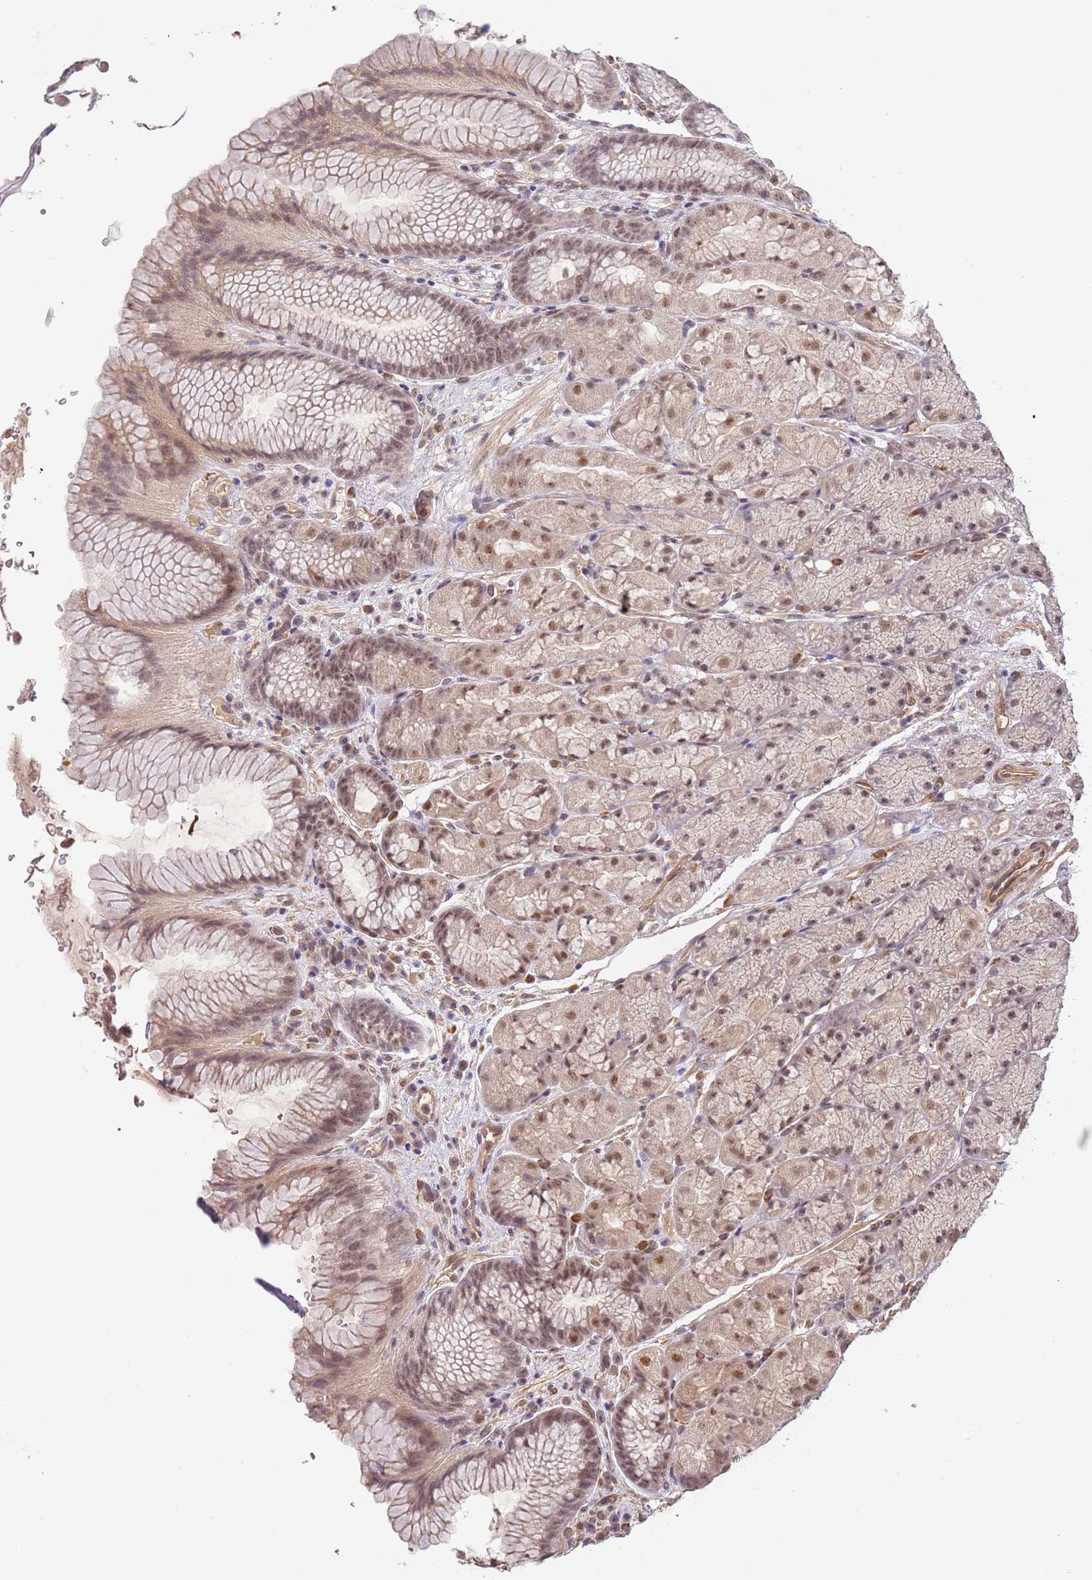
{"staining": {"intensity": "moderate", "quantity": ">75%", "location": "cytoplasmic/membranous,nuclear"}, "tissue": "stomach", "cell_type": "Glandular cells", "image_type": "normal", "snomed": [{"axis": "morphology", "description": "Normal tissue, NOS"}, {"axis": "topography", "description": "Stomach"}], "caption": "Brown immunohistochemical staining in unremarkable human stomach reveals moderate cytoplasmic/membranous,nuclear expression in about >75% of glandular cells. The protein of interest is stained brown, and the nuclei are stained in blue (DAB IHC with brightfield microscopy, high magnification).", "gene": "SURF2", "patient": {"sex": "male", "age": 63}}